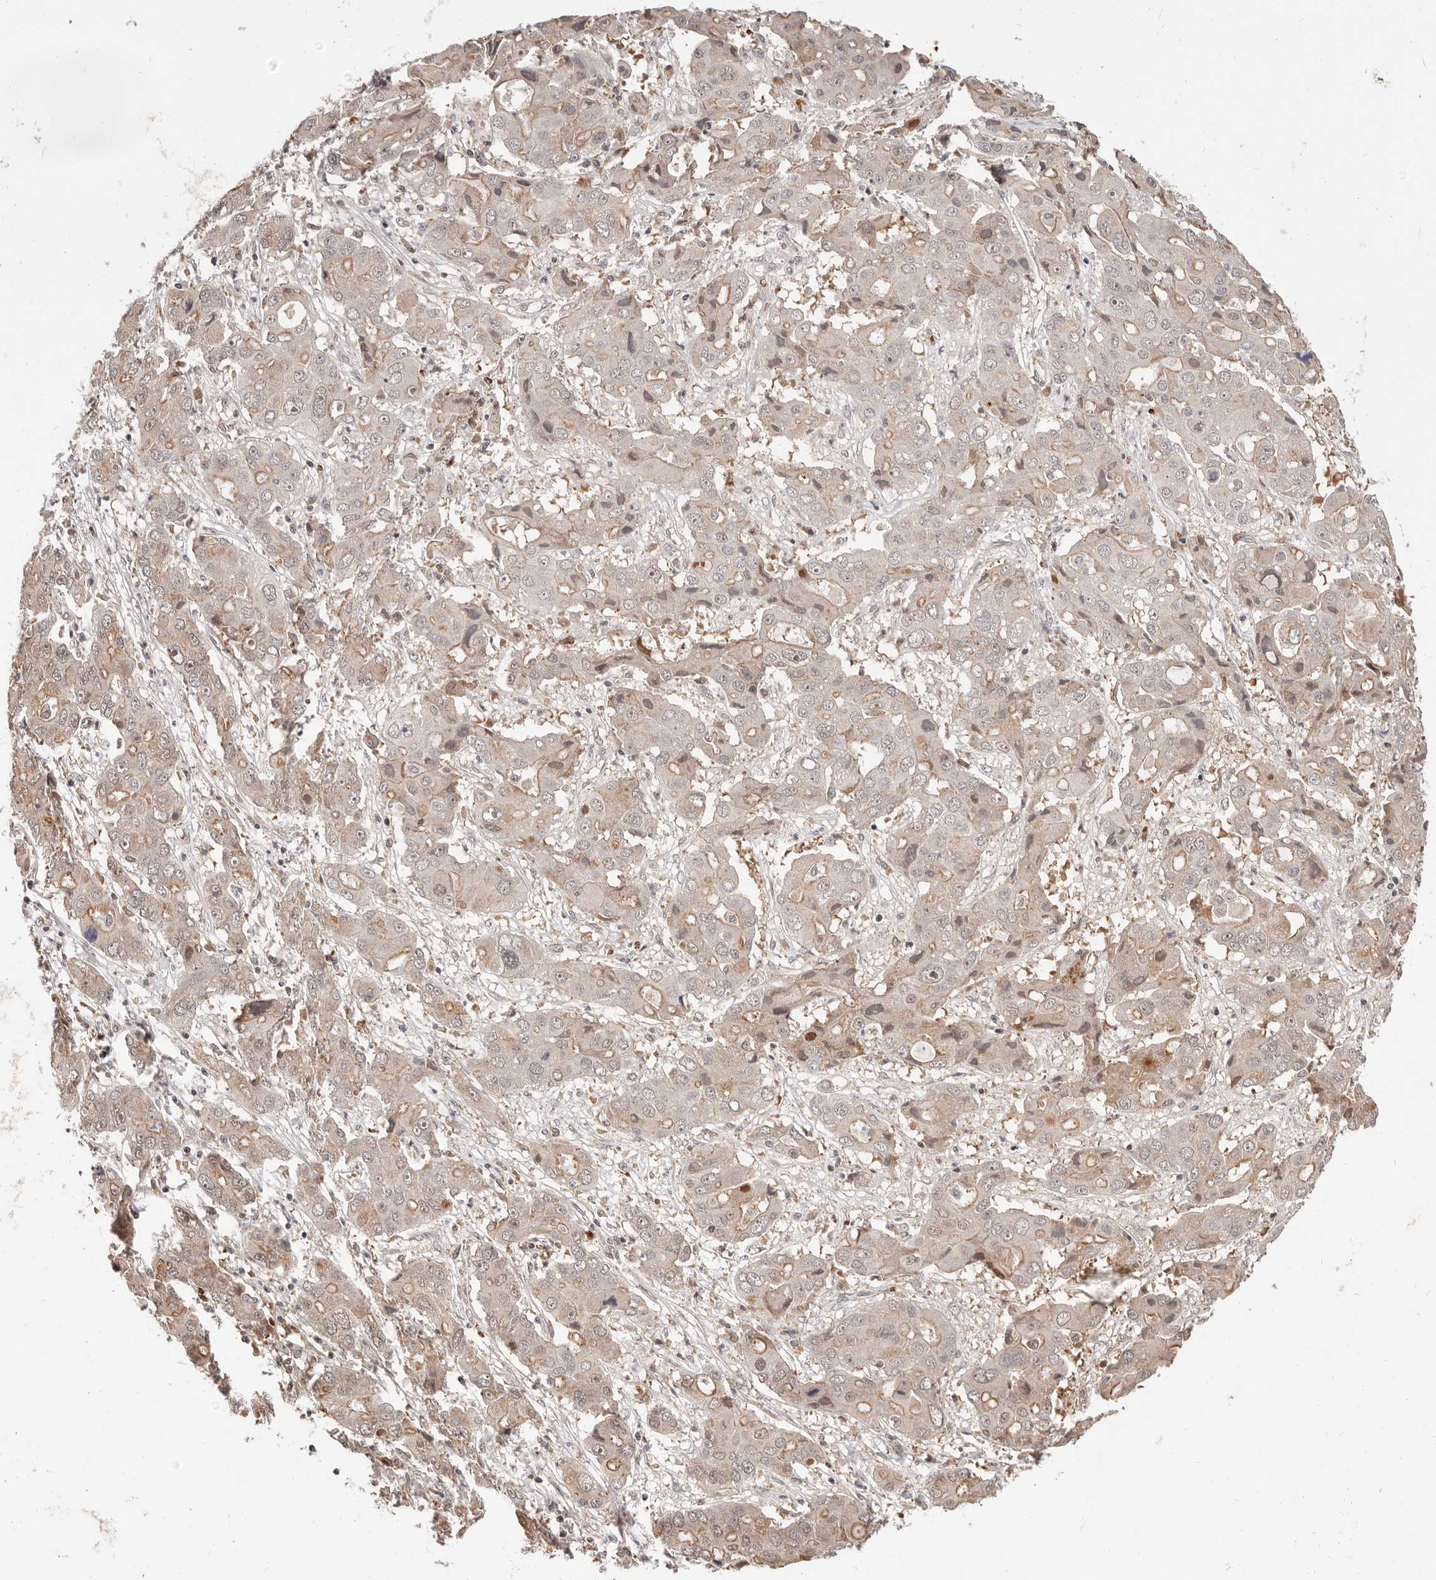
{"staining": {"intensity": "weak", "quantity": "25%-75%", "location": "cytoplasmic/membranous"}, "tissue": "liver cancer", "cell_type": "Tumor cells", "image_type": "cancer", "snomed": [{"axis": "morphology", "description": "Cholangiocarcinoma"}, {"axis": "topography", "description": "Liver"}], "caption": "Immunohistochemistry micrograph of human liver cancer stained for a protein (brown), which displays low levels of weak cytoplasmic/membranous positivity in about 25%-75% of tumor cells.", "gene": "NCOA3", "patient": {"sex": "male", "age": 67}}